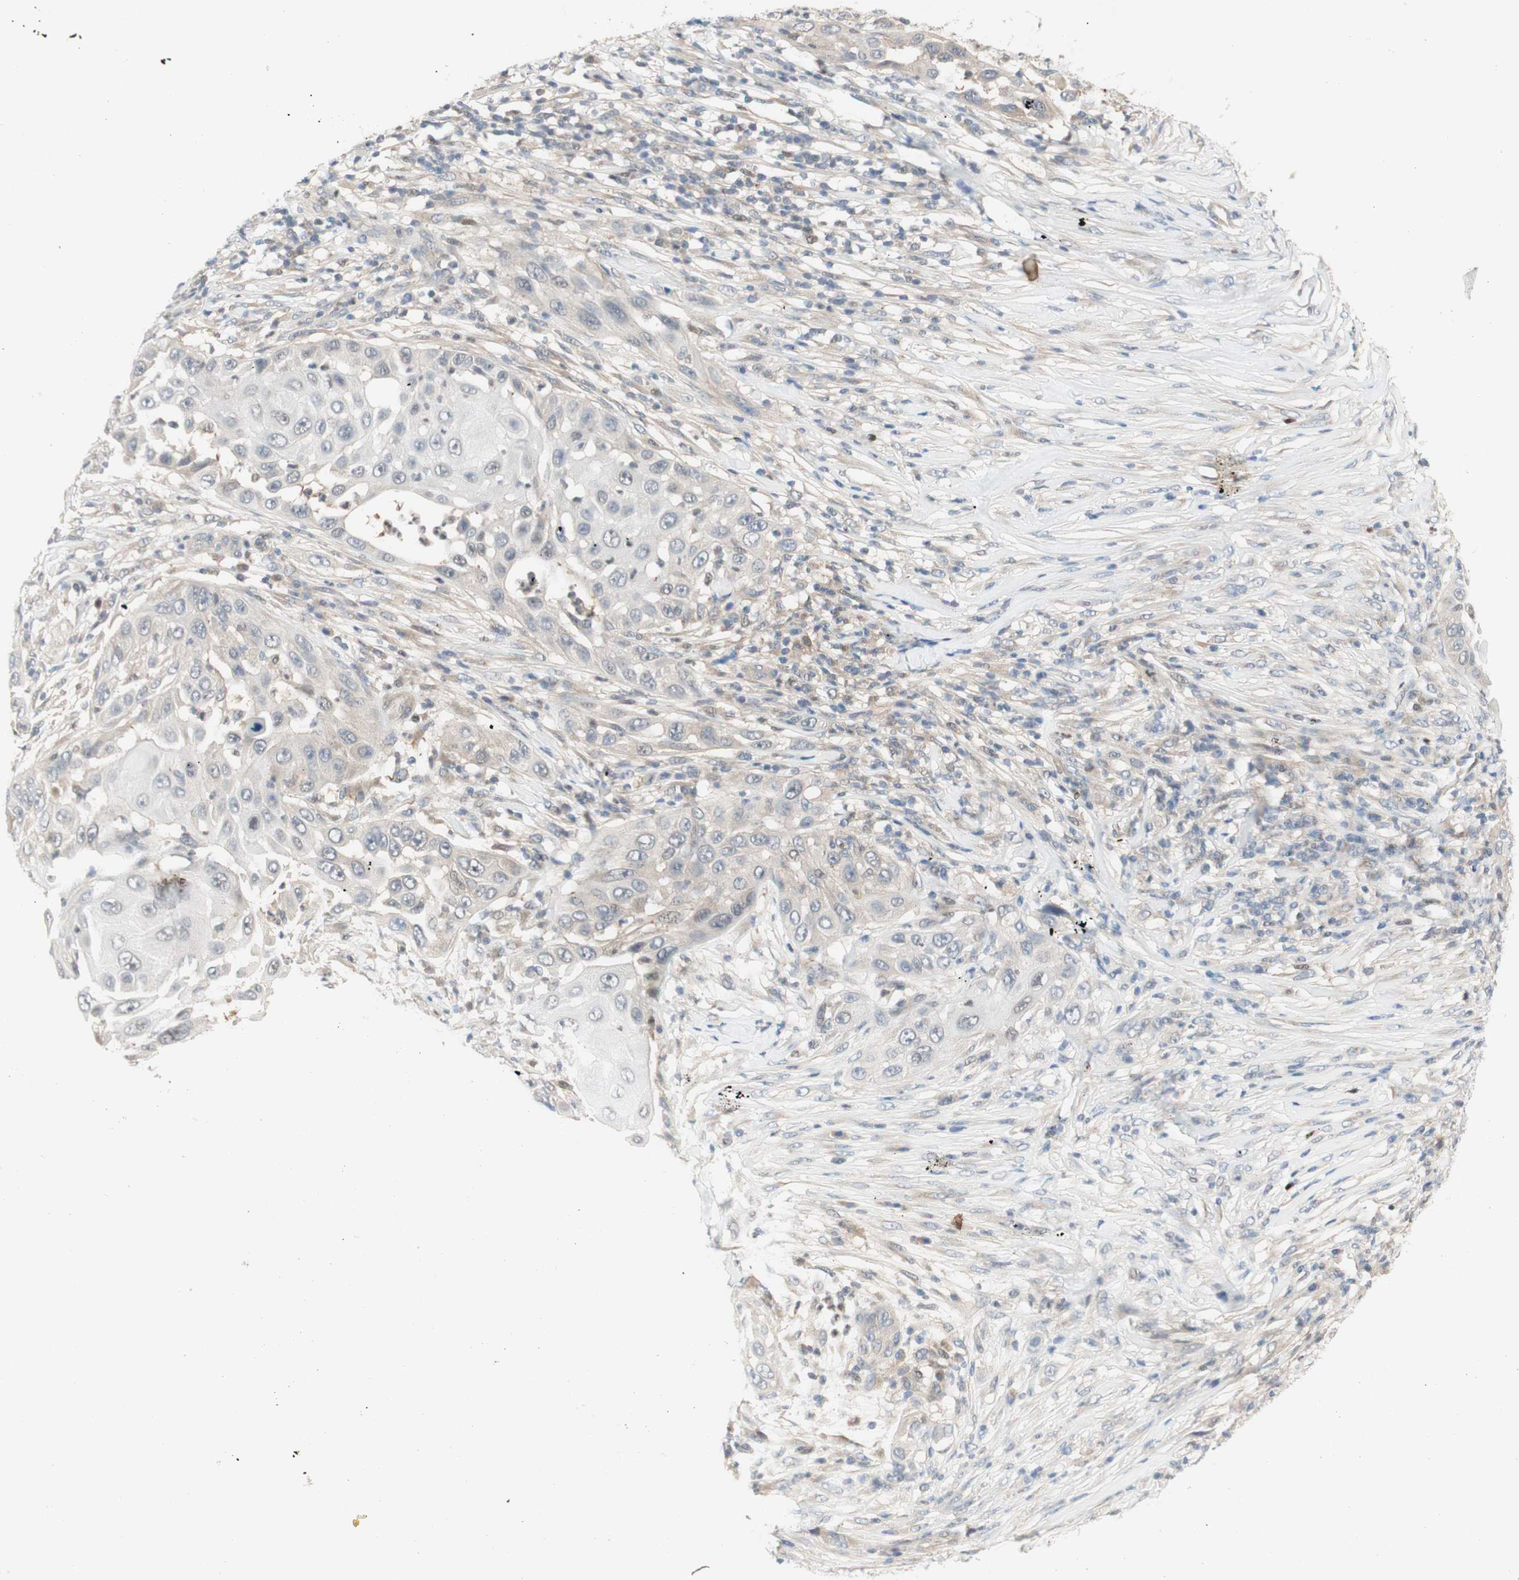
{"staining": {"intensity": "negative", "quantity": "none", "location": "none"}, "tissue": "skin cancer", "cell_type": "Tumor cells", "image_type": "cancer", "snomed": [{"axis": "morphology", "description": "Squamous cell carcinoma, NOS"}, {"axis": "topography", "description": "Skin"}], "caption": "A high-resolution image shows immunohistochemistry staining of skin squamous cell carcinoma, which exhibits no significant expression in tumor cells. Nuclei are stained in blue.", "gene": "RFNG", "patient": {"sex": "female", "age": 44}}